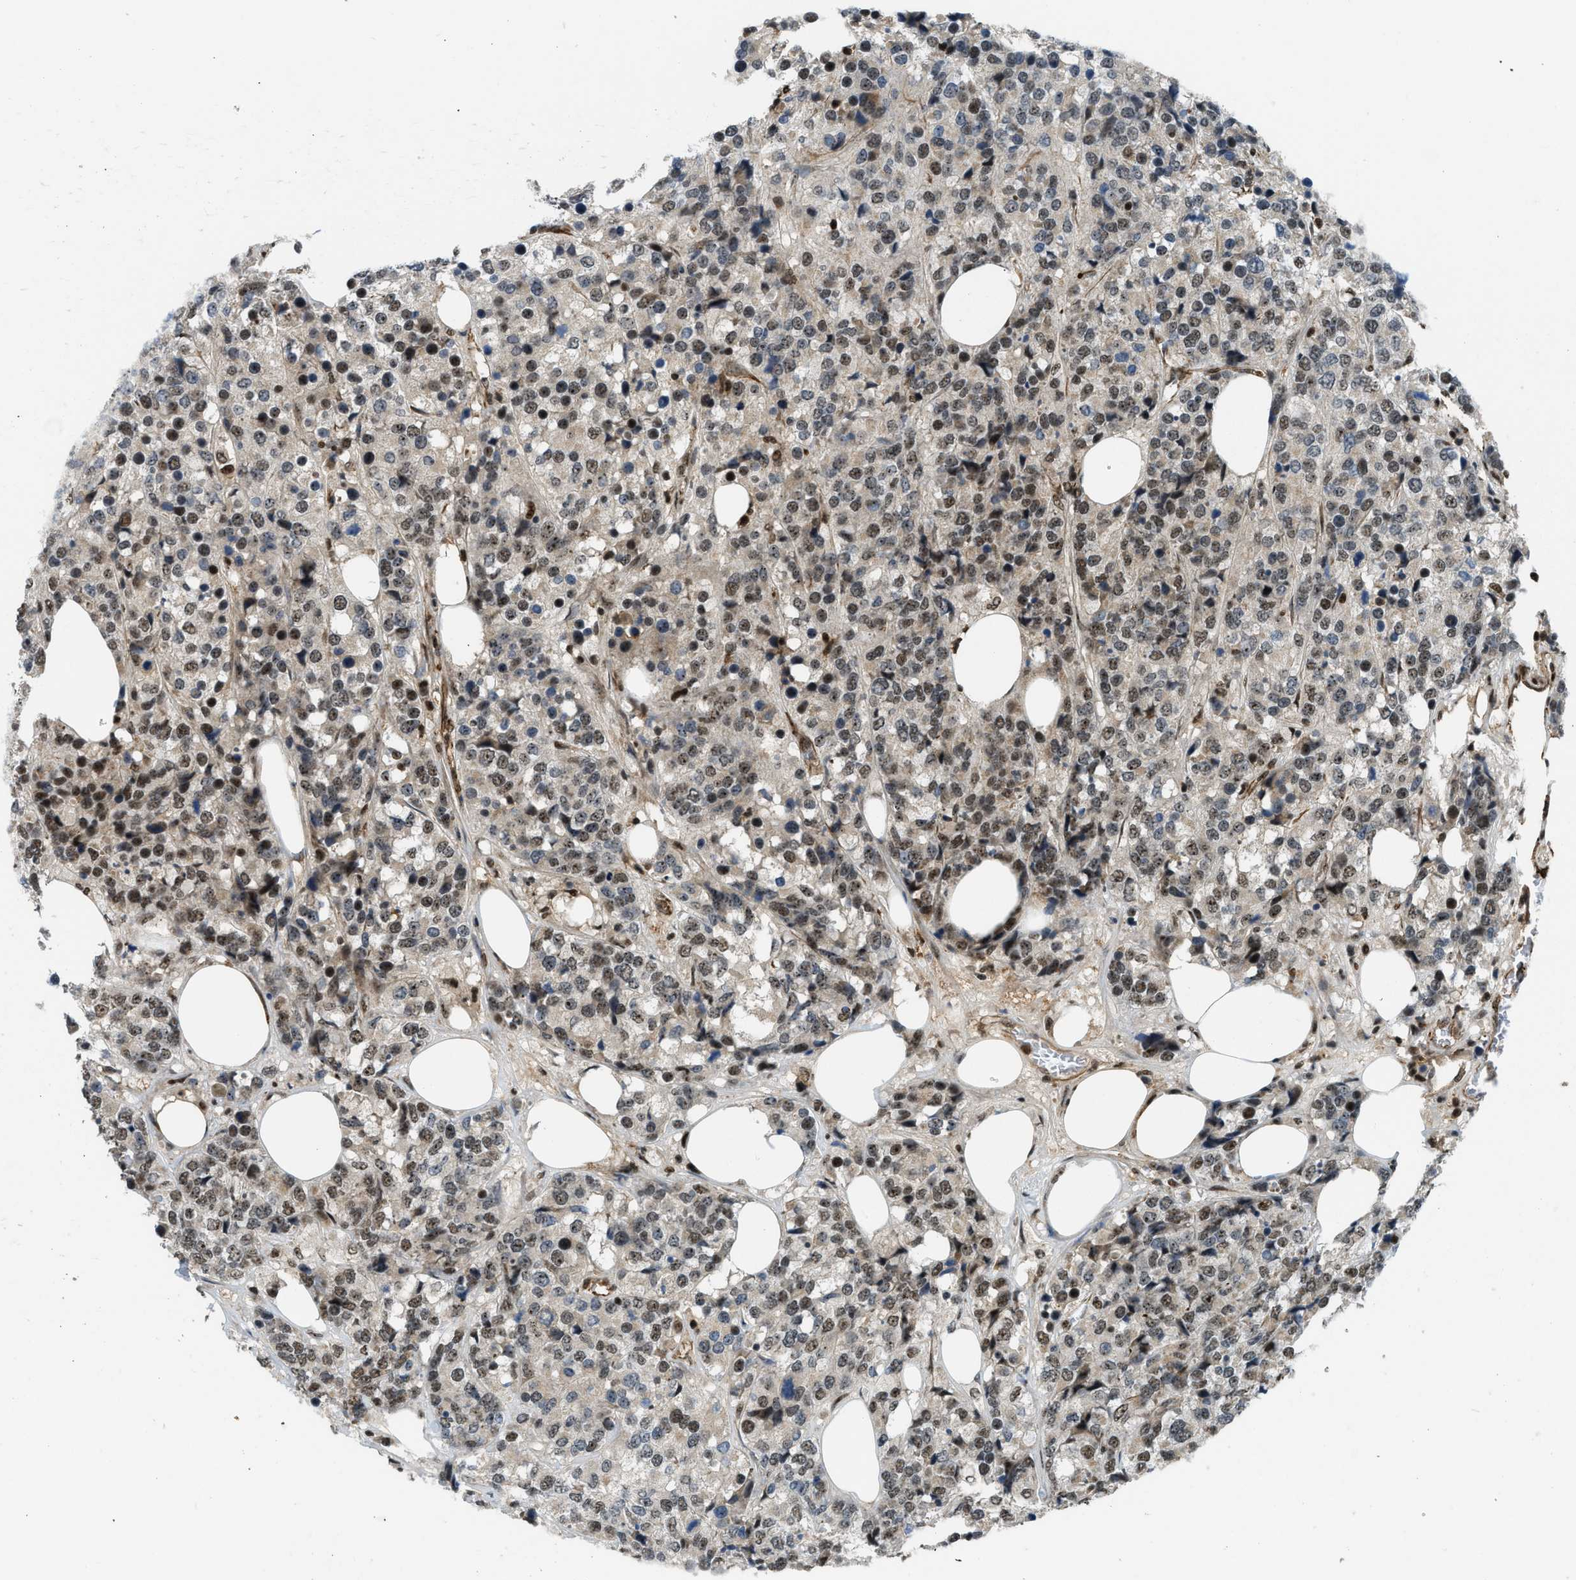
{"staining": {"intensity": "moderate", "quantity": ">75%", "location": "nuclear"}, "tissue": "breast cancer", "cell_type": "Tumor cells", "image_type": "cancer", "snomed": [{"axis": "morphology", "description": "Lobular carcinoma"}, {"axis": "topography", "description": "Breast"}], "caption": "Protein expression analysis of human breast cancer reveals moderate nuclear staining in approximately >75% of tumor cells.", "gene": "E2F1", "patient": {"sex": "female", "age": 59}}